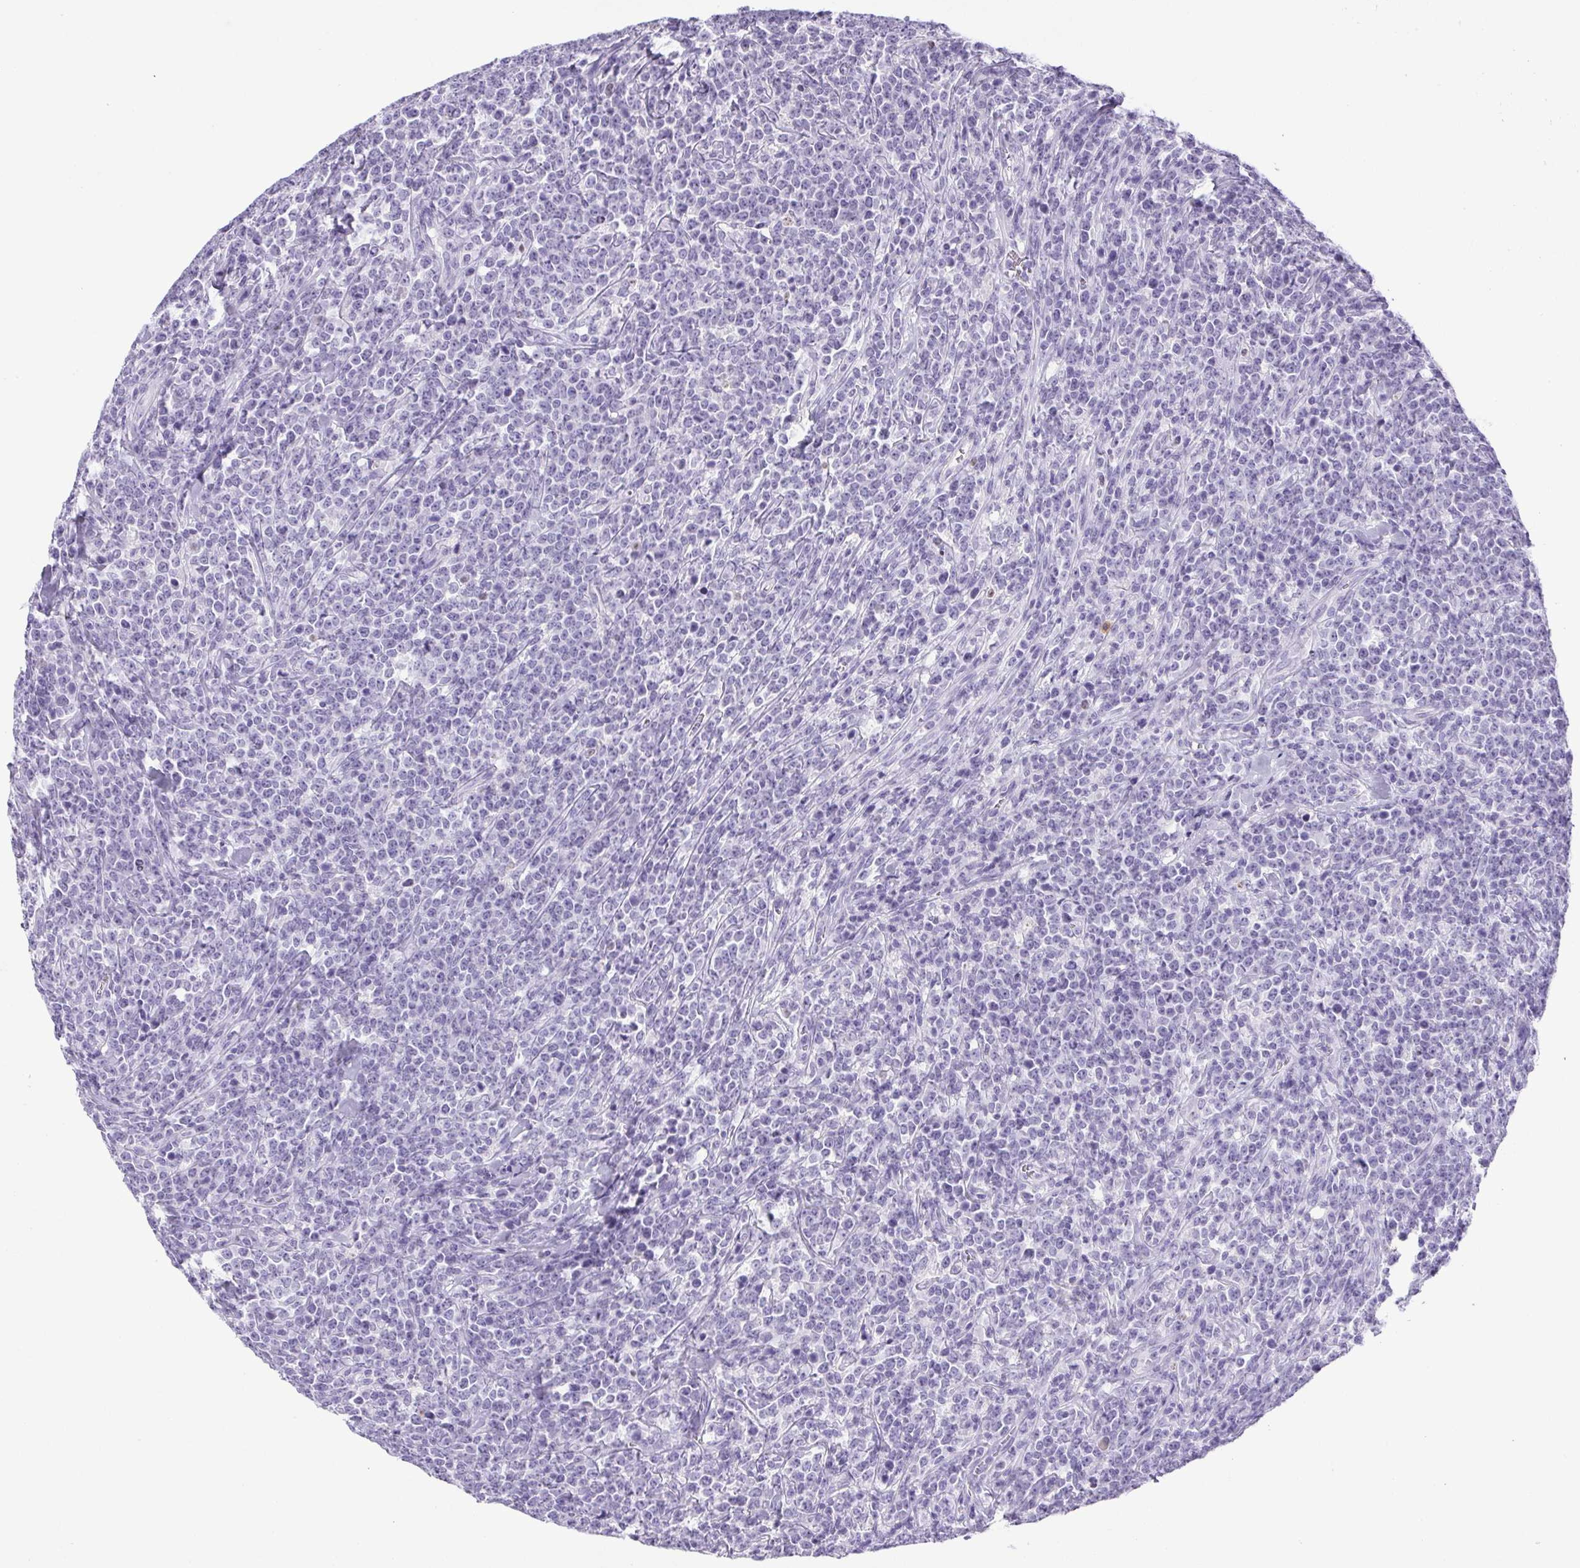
{"staining": {"intensity": "negative", "quantity": "none", "location": "none"}, "tissue": "lymphoma", "cell_type": "Tumor cells", "image_type": "cancer", "snomed": [{"axis": "morphology", "description": "Malignant lymphoma, non-Hodgkin's type, High grade"}, {"axis": "topography", "description": "Small intestine"}], "caption": "DAB immunohistochemical staining of human lymphoma demonstrates no significant expression in tumor cells.", "gene": "PAPPA2", "patient": {"sex": "female", "age": 56}}